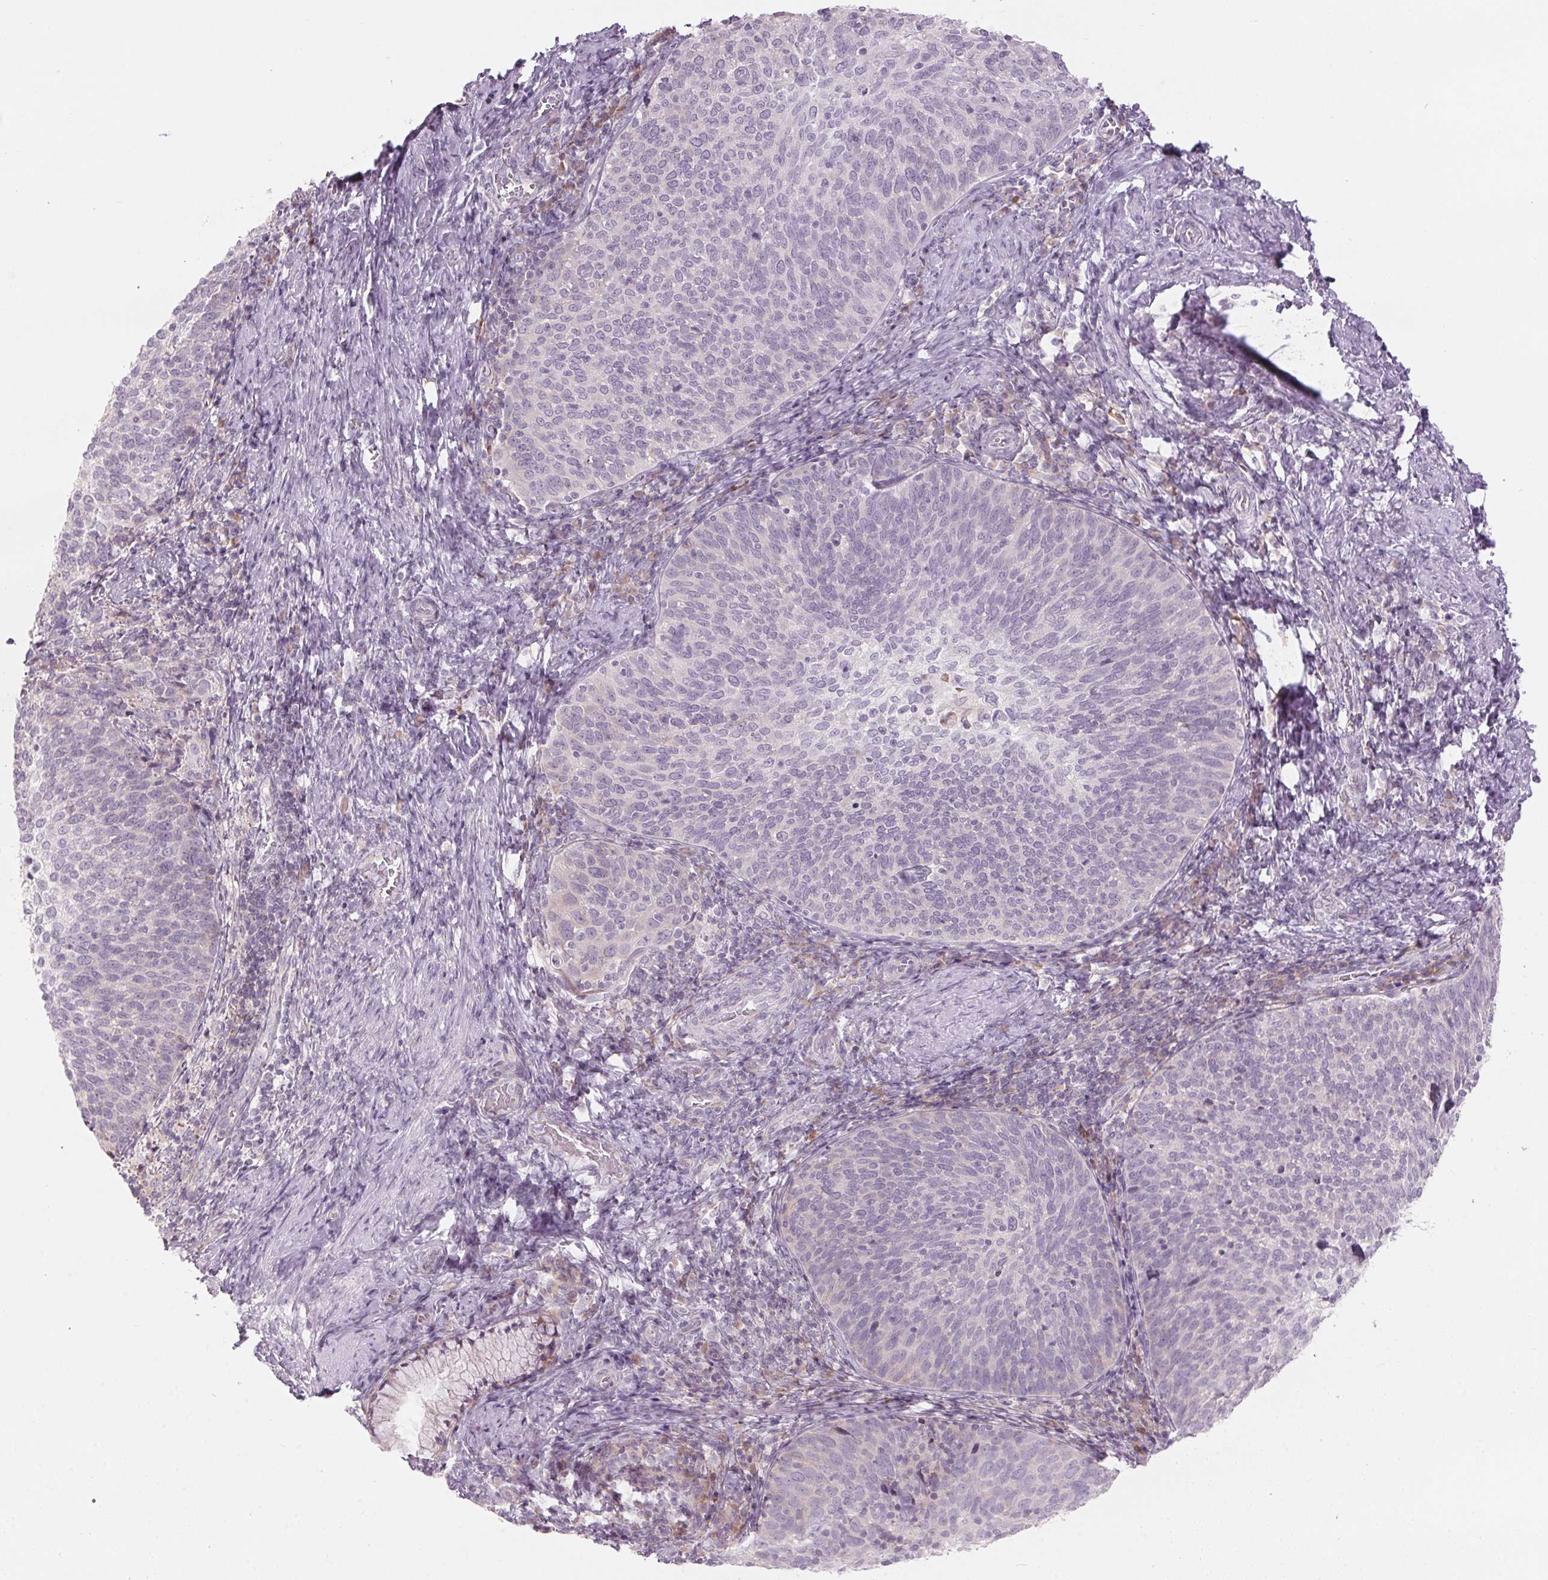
{"staining": {"intensity": "negative", "quantity": "none", "location": "none"}, "tissue": "cervical cancer", "cell_type": "Tumor cells", "image_type": "cancer", "snomed": [{"axis": "morphology", "description": "Squamous cell carcinoma, NOS"}, {"axis": "topography", "description": "Cervix"}], "caption": "The photomicrograph shows no significant expression in tumor cells of cervical cancer (squamous cell carcinoma). (DAB (3,3'-diaminobenzidine) IHC visualized using brightfield microscopy, high magnification).", "gene": "GNMT", "patient": {"sex": "female", "age": 61}}